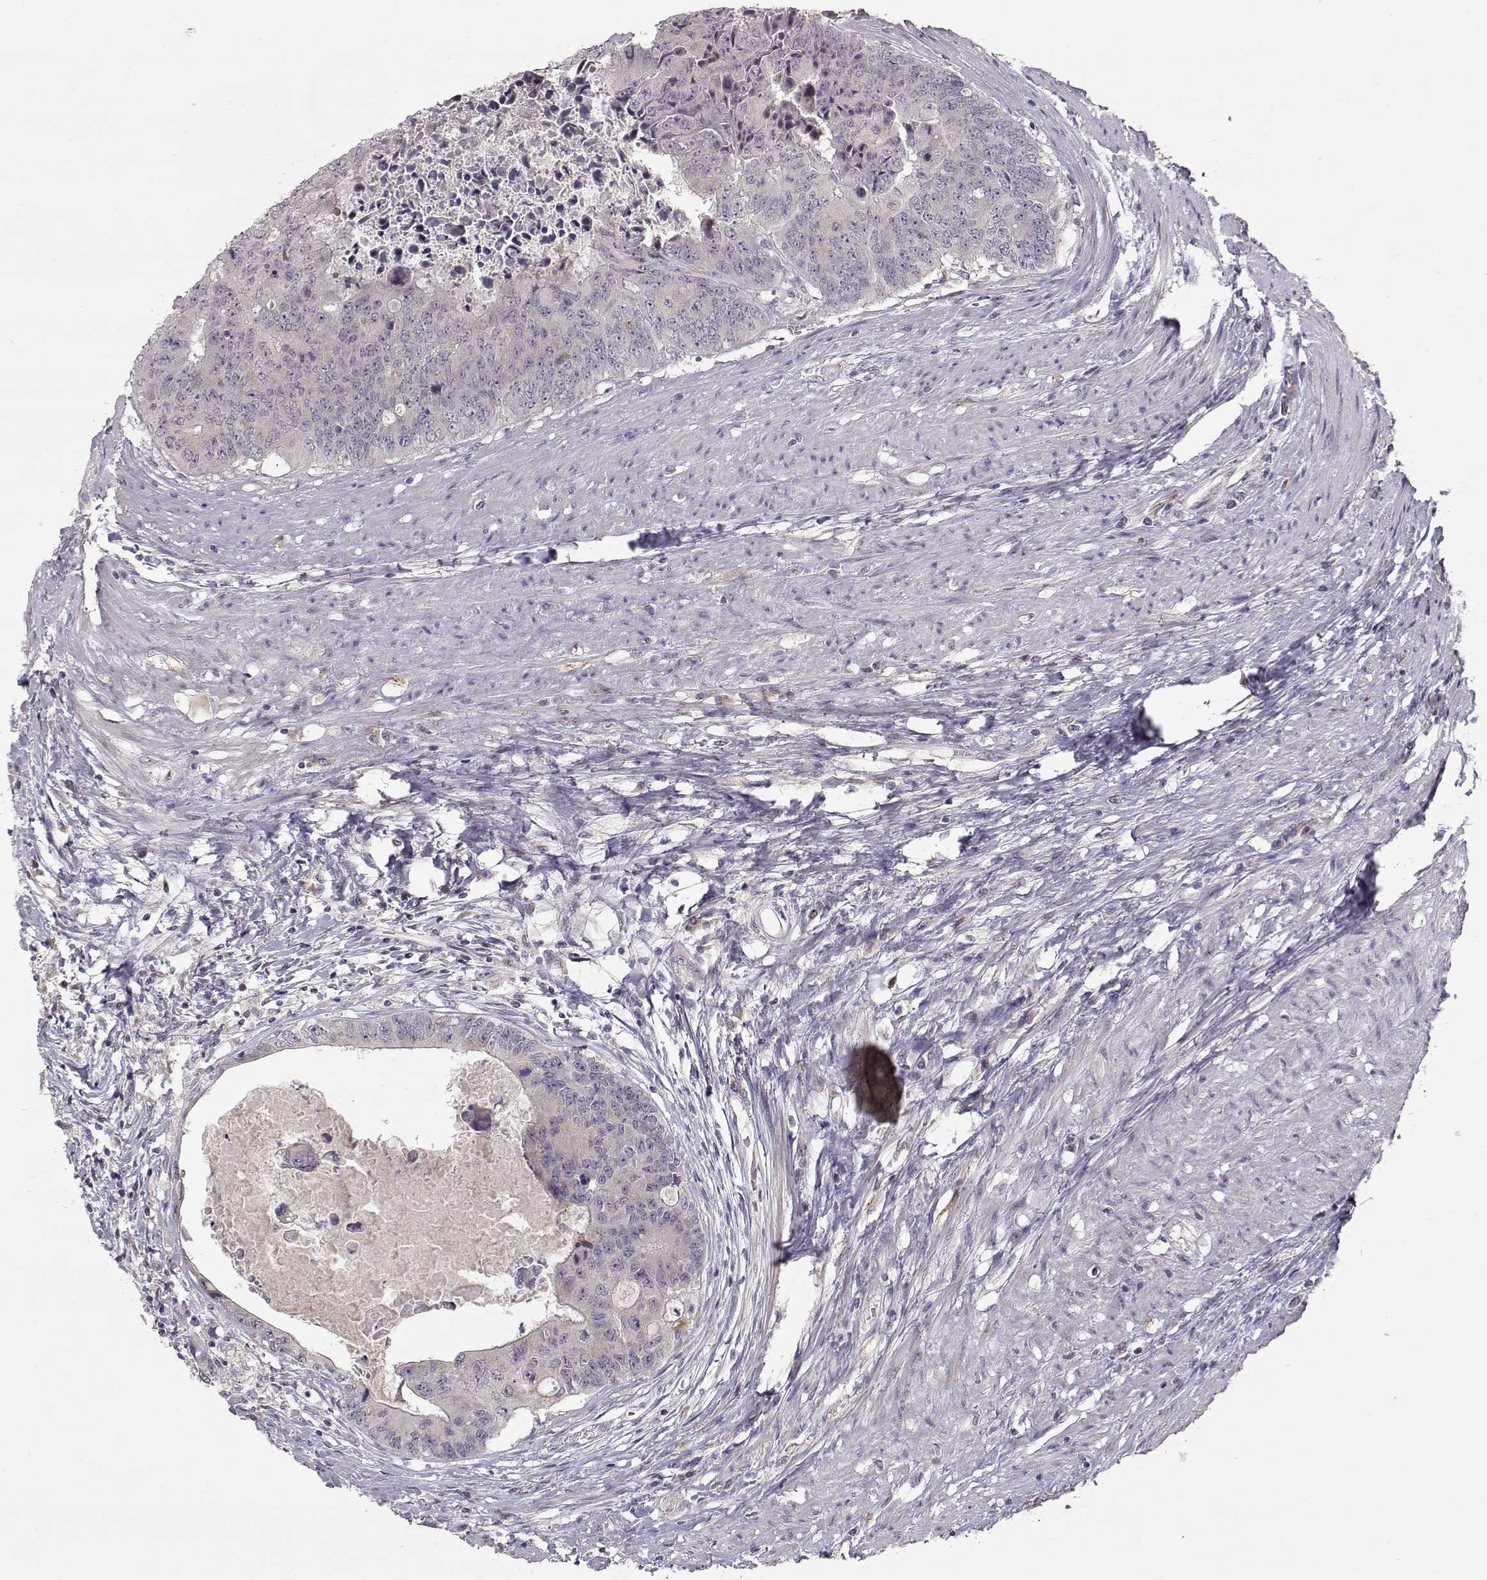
{"staining": {"intensity": "negative", "quantity": "none", "location": "none"}, "tissue": "colorectal cancer", "cell_type": "Tumor cells", "image_type": "cancer", "snomed": [{"axis": "morphology", "description": "Adenocarcinoma, NOS"}, {"axis": "topography", "description": "Rectum"}], "caption": "Immunohistochemical staining of colorectal cancer displays no significant positivity in tumor cells.", "gene": "PNMT", "patient": {"sex": "male", "age": 59}}